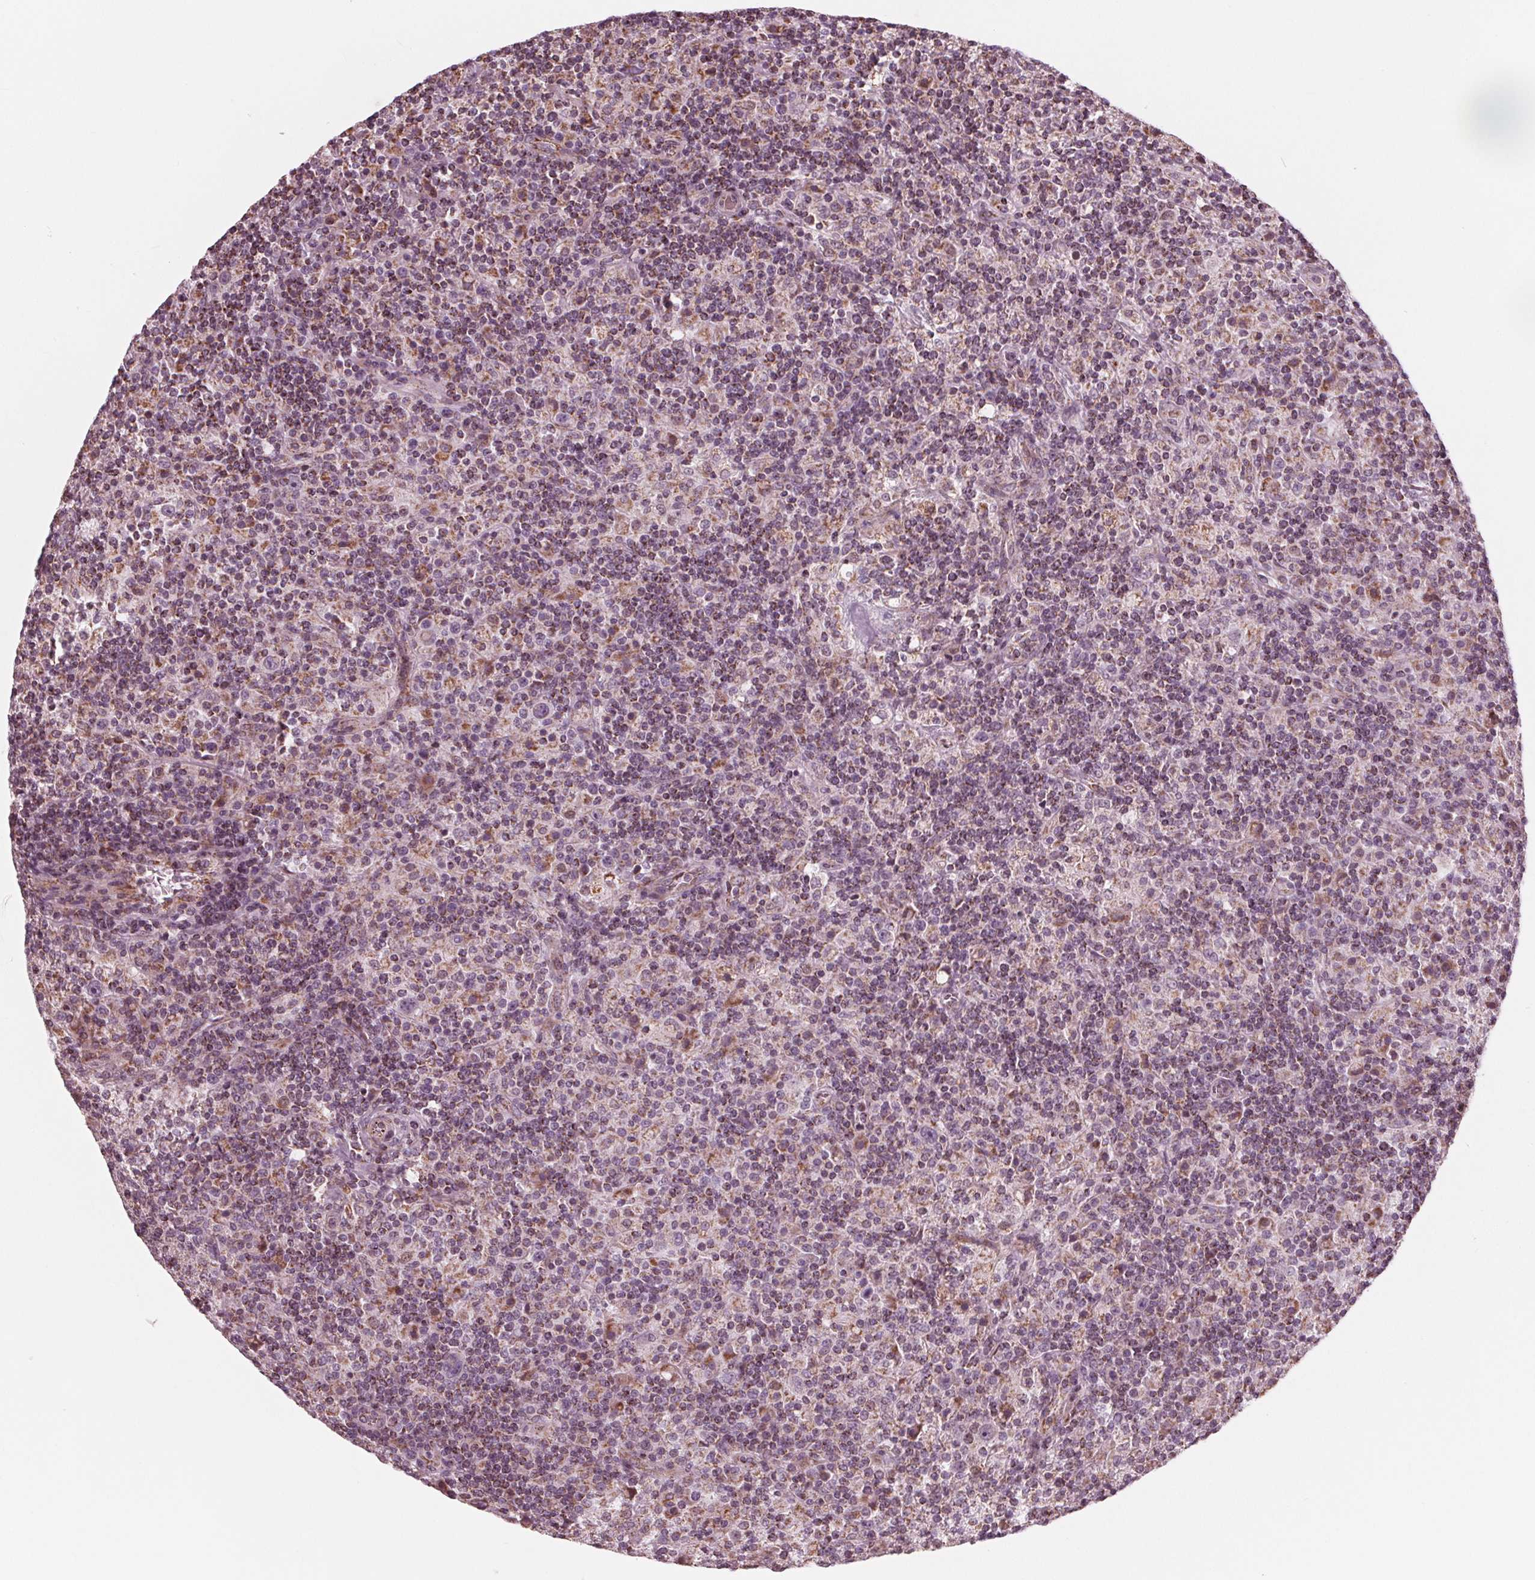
{"staining": {"intensity": "negative", "quantity": "none", "location": "none"}, "tissue": "lymphoma", "cell_type": "Tumor cells", "image_type": "cancer", "snomed": [{"axis": "morphology", "description": "Hodgkin's disease, NOS"}, {"axis": "topography", "description": "Lymph node"}], "caption": "Human Hodgkin's disease stained for a protein using immunohistochemistry exhibits no positivity in tumor cells.", "gene": "DCAF4L2", "patient": {"sex": "male", "age": 70}}